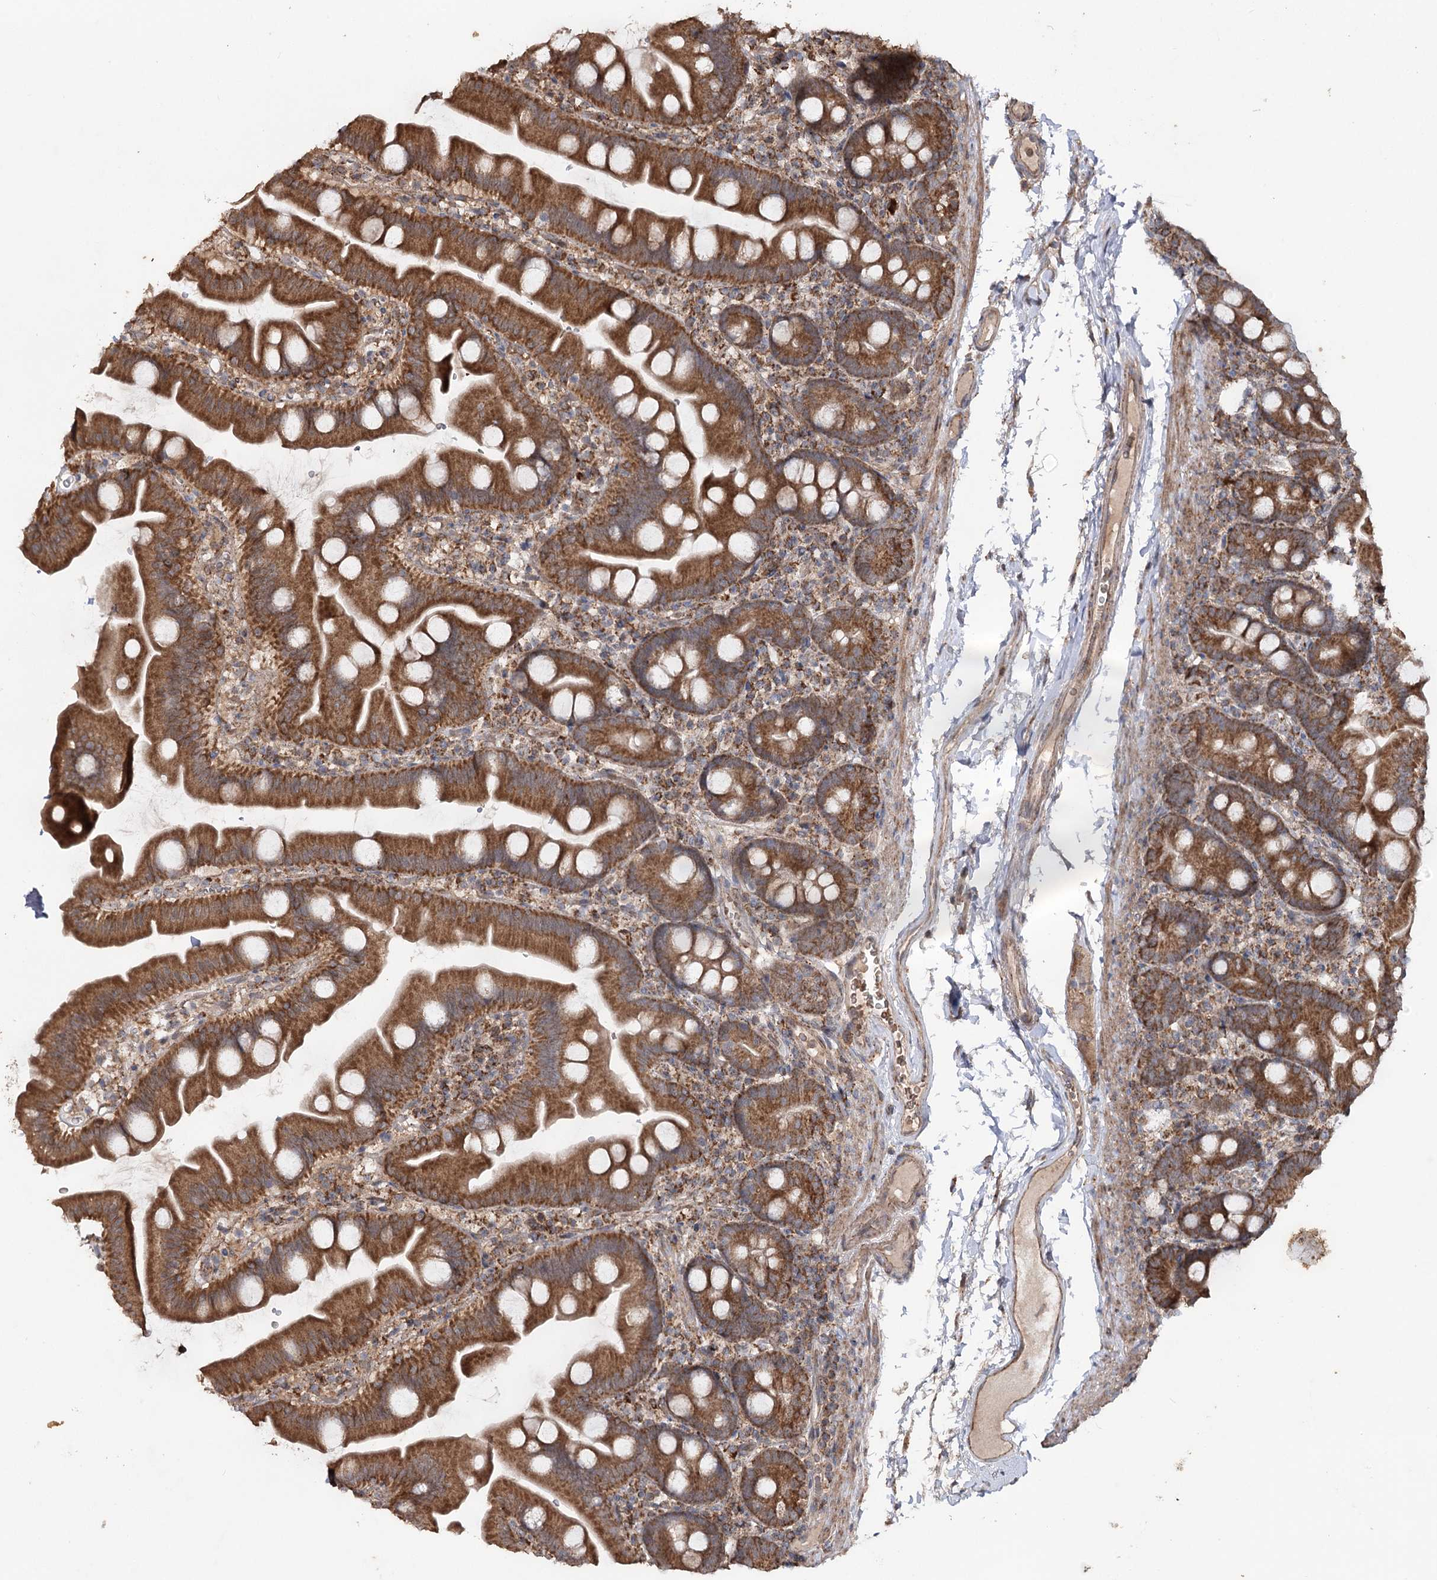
{"staining": {"intensity": "strong", "quantity": ">75%", "location": "cytoplasmic/membranous"}, "tissue": "small intestine", "cell_type": "Glandular cells", "image_type": "normal", "snomed": [{"axis": "morphology", "description": "Normal tissue, NOS"}, {"axis": "topography", "description": "Small intestine"}], "caption": "The immunohistochemical stain labels strong cytoplasmic/membranous expression in glandular cells of benign small intestine. The staining is performed using DAB (3,3'-diaminobenzidine) brown chromogen to label protein expression. The nuclei are counter-stained blue using hematoxylin.", "gene": "MINDY3", "patient": {"sex": "female", "age": 68}}